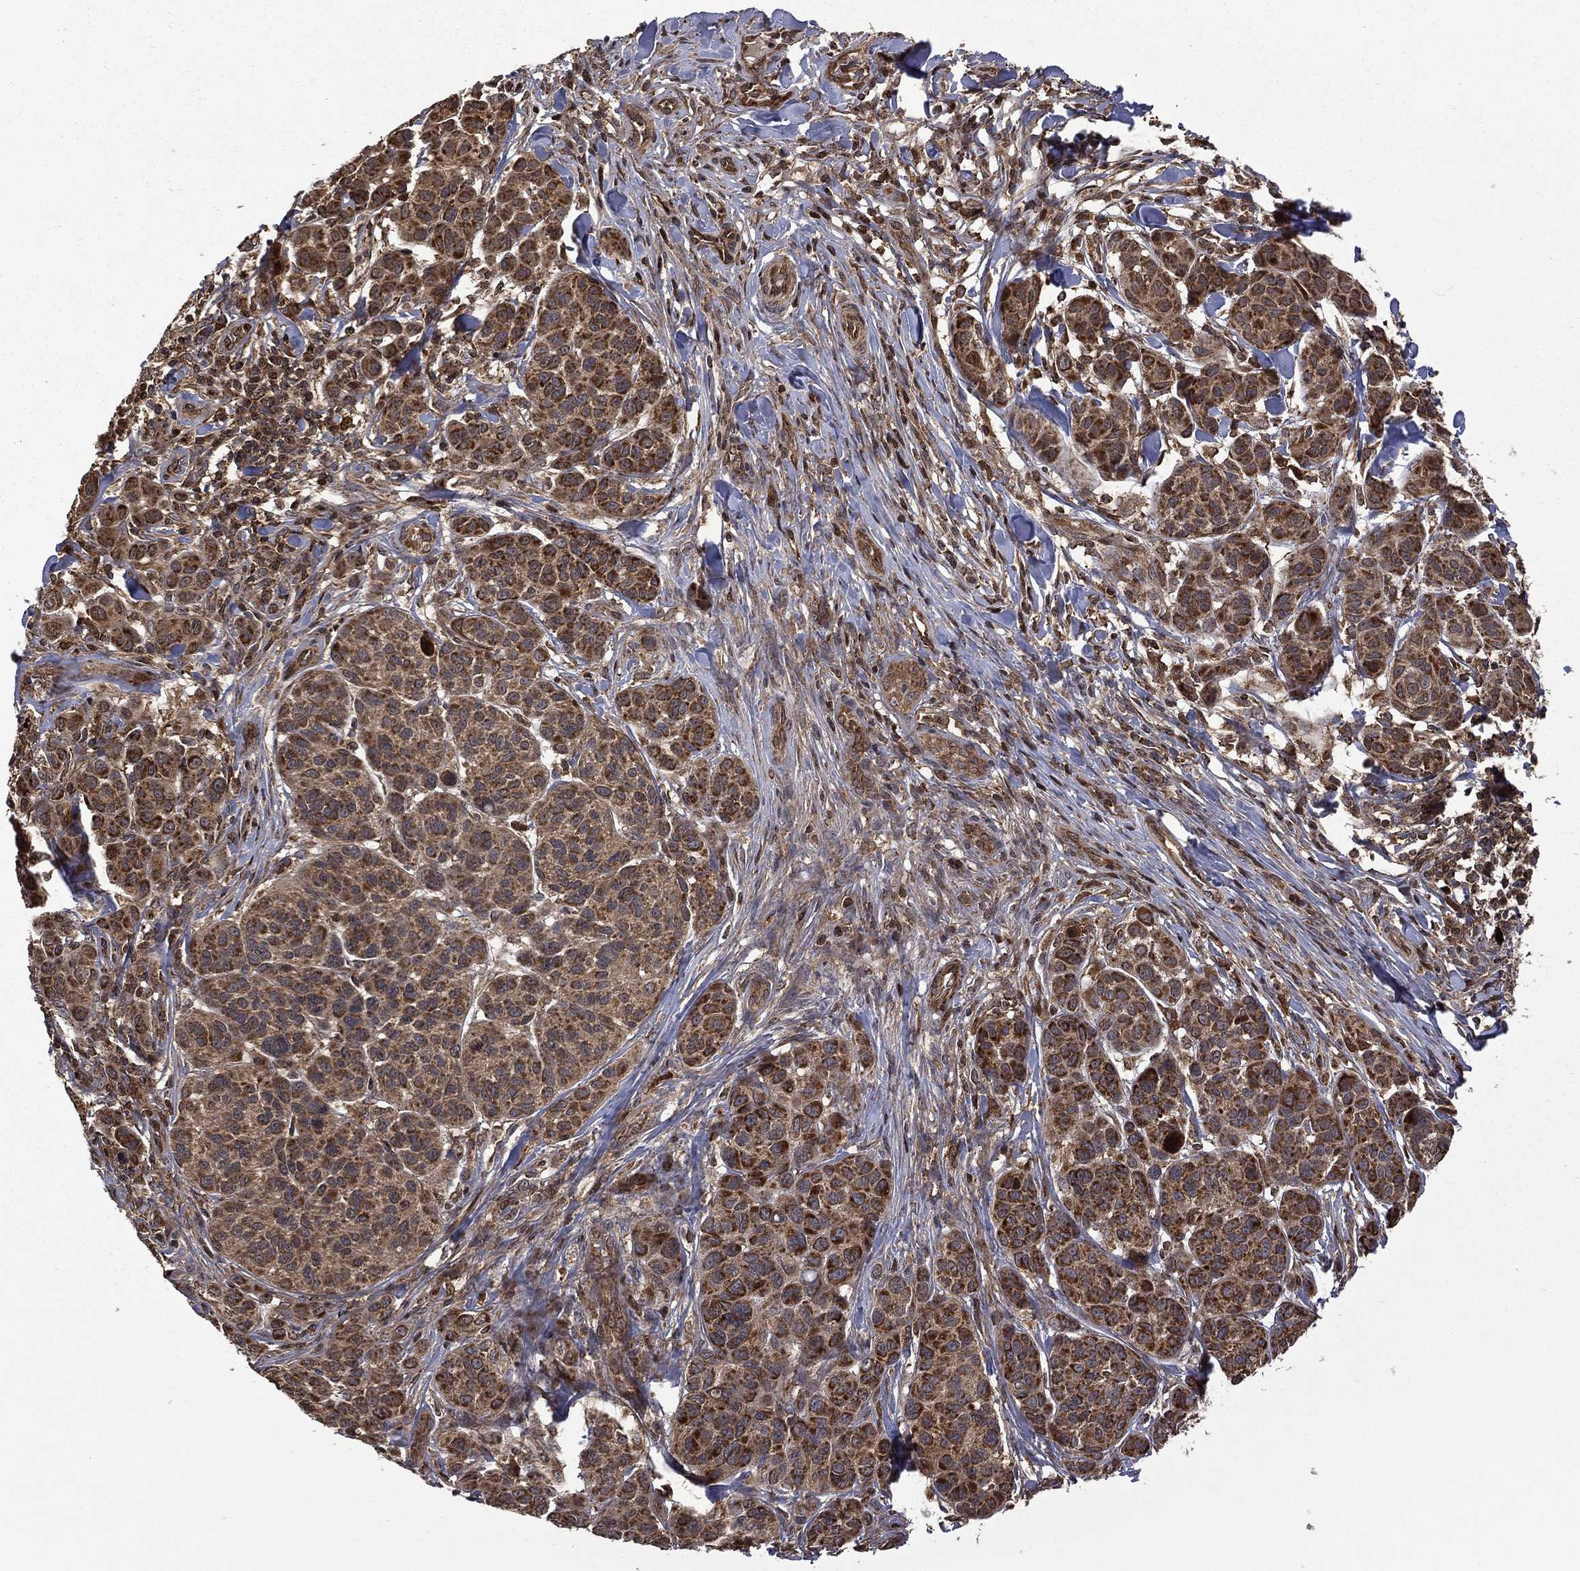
{"staining": {"intensity": "strong", "quantity": "25%-75%", "location": "cytoplasmic/membranous"}, "tissue": "melanoma", "cell_type": "Tumor cells", "image_type": "cancer", "snomed": [{"axis": "morphology", "description": "Malignant melanoma, NOS"}, {"axis": "topography", "description": "Skin"}], "caption": "Protein staining of melanoma tissue exhibits strong cytoplasmic/membranous positivity in approximately 25%-75% of tumor cells.", "gene": "GIMAP6", "patient": {"sex": "male", "age": 79}}